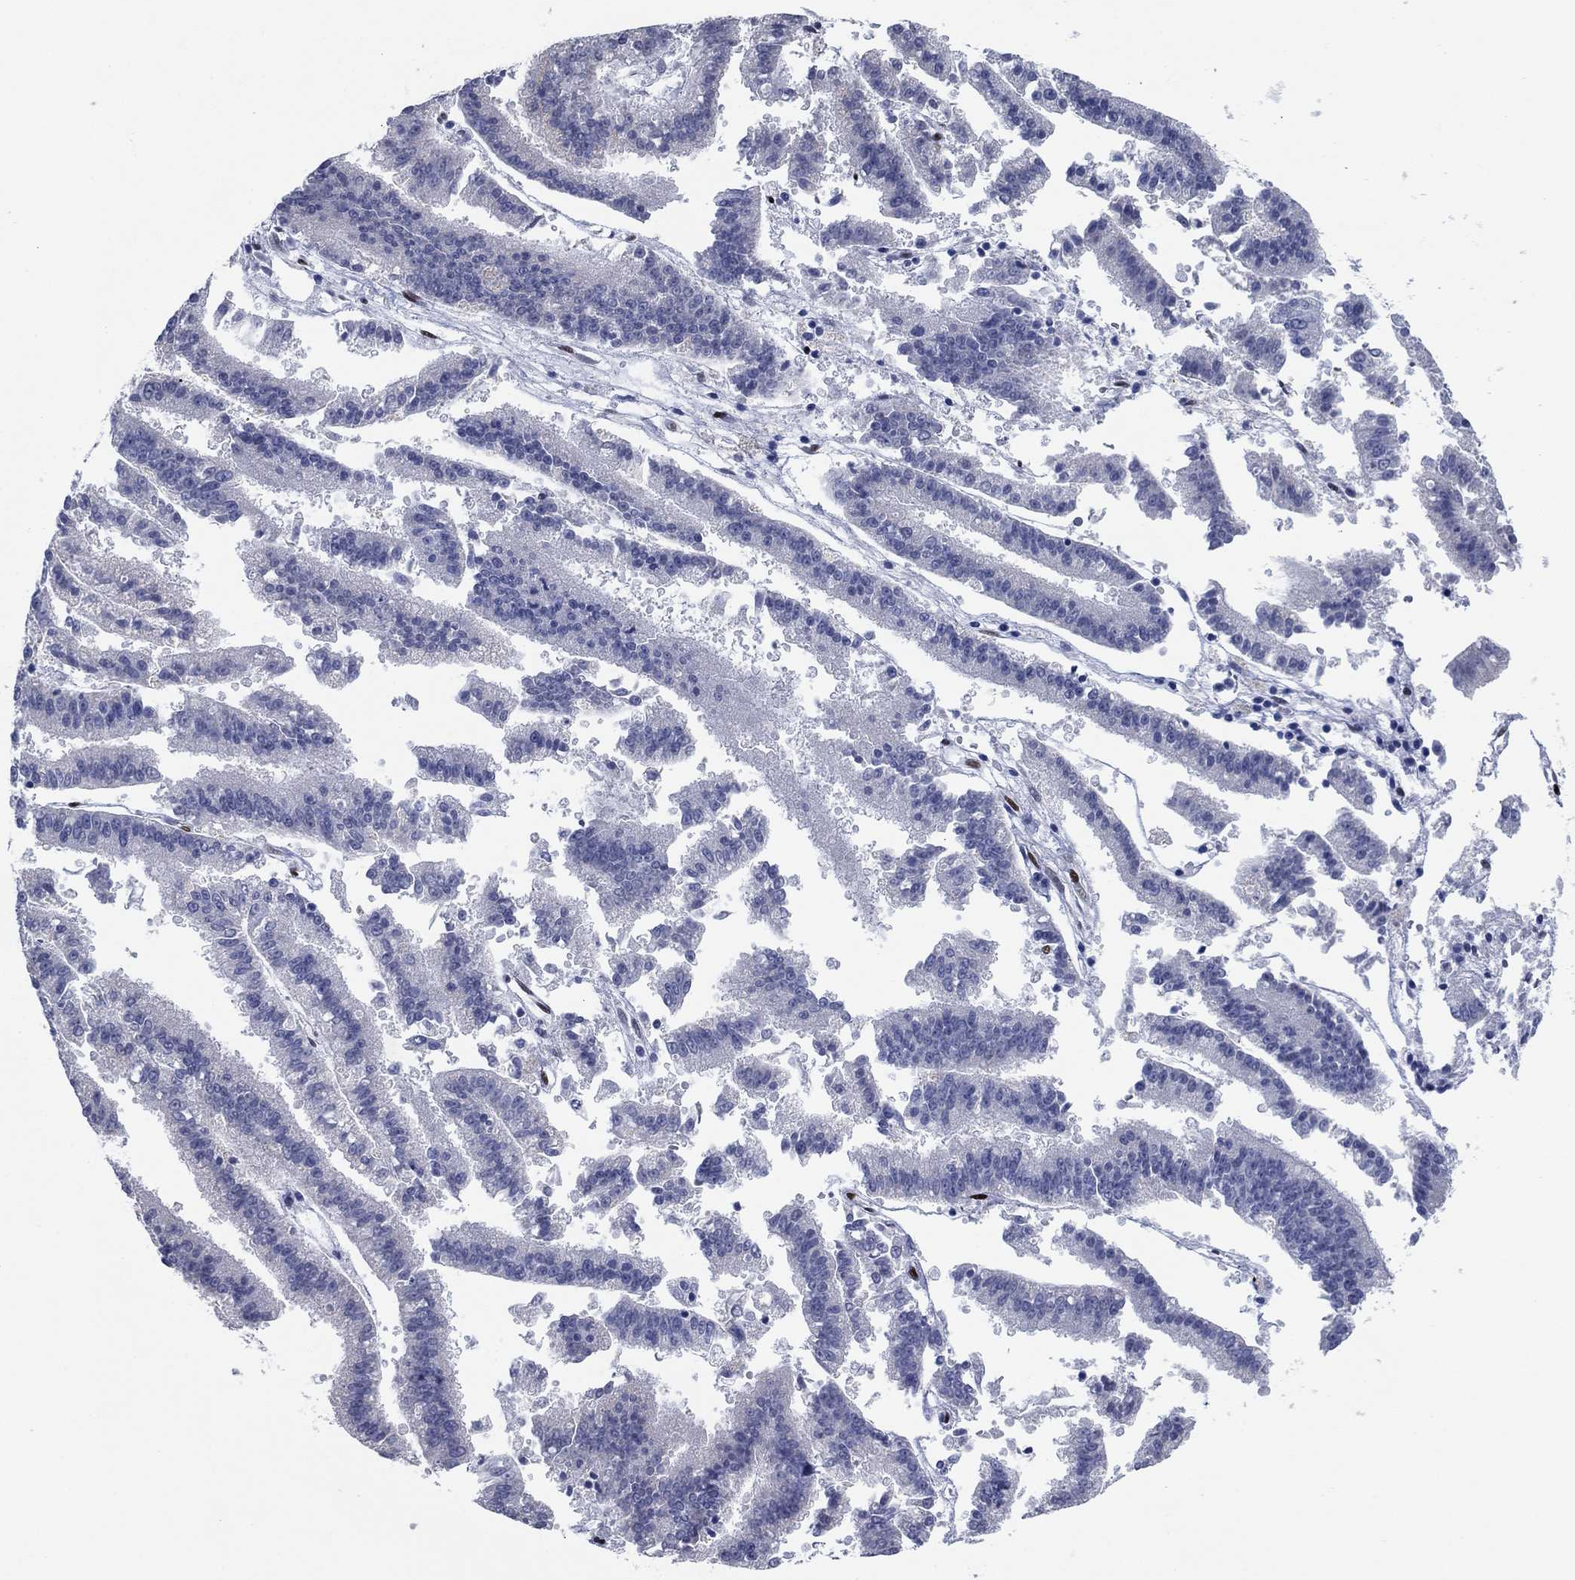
{"staining": {"intensity": "negative", "quantity": "none", "location": "none"}, "tissue": "endometrial cancer", "cell_type": "Tumor cells", "image_type": "cancer", "snomed": [{"axis": "morphology", "description": "Adenocarcinoma, NOS"}, {"axis": "topography", "description": "Endometrium"}], "caption": "IHC image of neoplastic tissue: endometrial cancer stained with DAB (3,3'-diaminobenzidine) shows no significant protein expression in tumor cells. (DAB IHC with hematoxylin counter stain).", "gene": "ZEB1", "patient": {"sex": "female", "age": 66}}